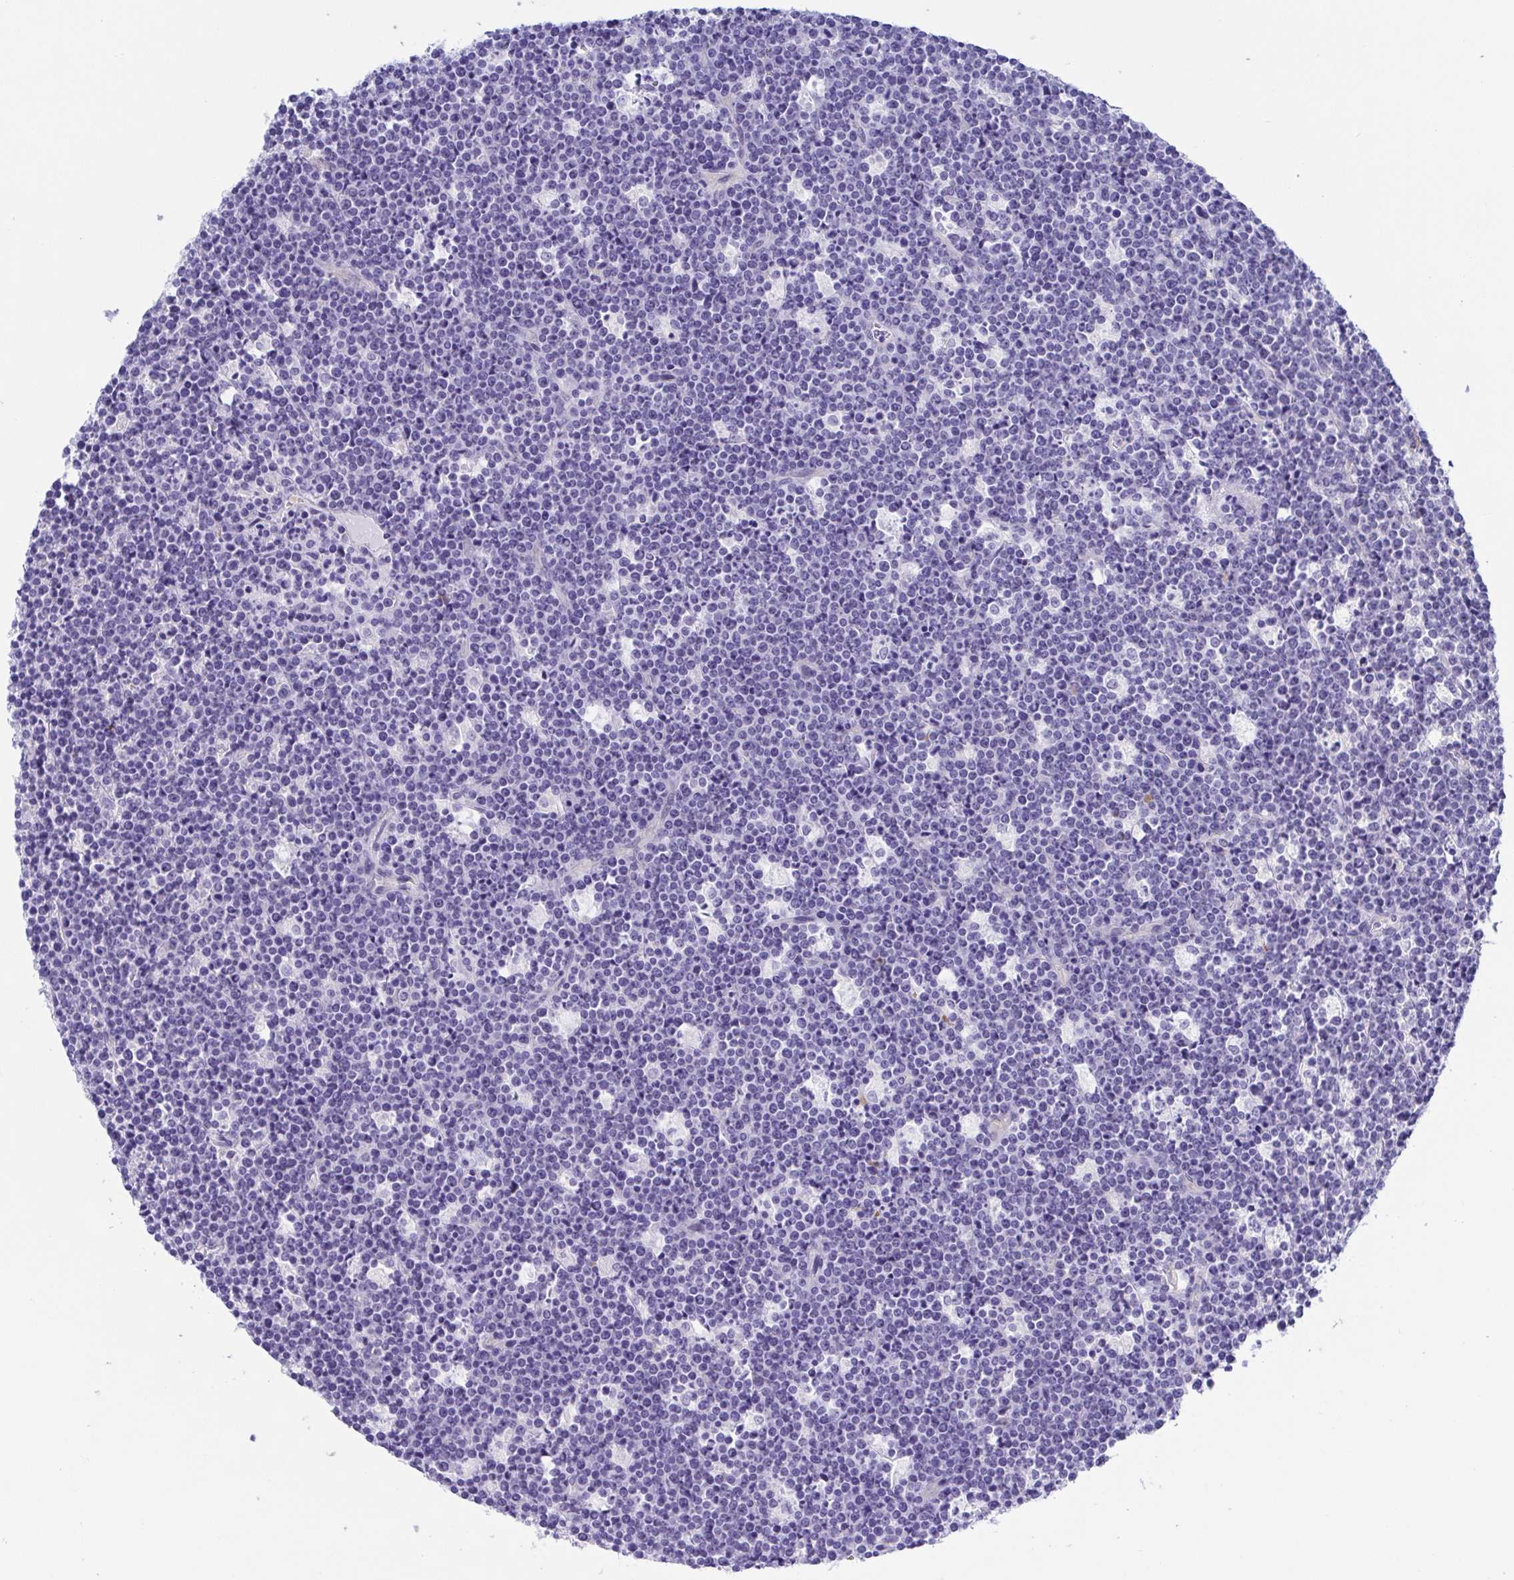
{"staining": {"intensity": "negative", "quantity": "none", "location": "none"}, "tissue": "lymphoma", "cell_type": "Tumor cells", "image_type": "cancer", "snomed": [{"axis": "morphology", "description": "Malignant lymphoma, non-Hodgkin's type, High grade"}, {"axis": "topography", "description": "Ovary"}], "caption": "The immunohistochemistry (IHC) image has no significant expression in tumor cells of malignant lymphoma, non-Hodgkin's type (high-grade) tissue.", "gene": "MUCL3", "patient": {"sex": "female", "age": 56}}